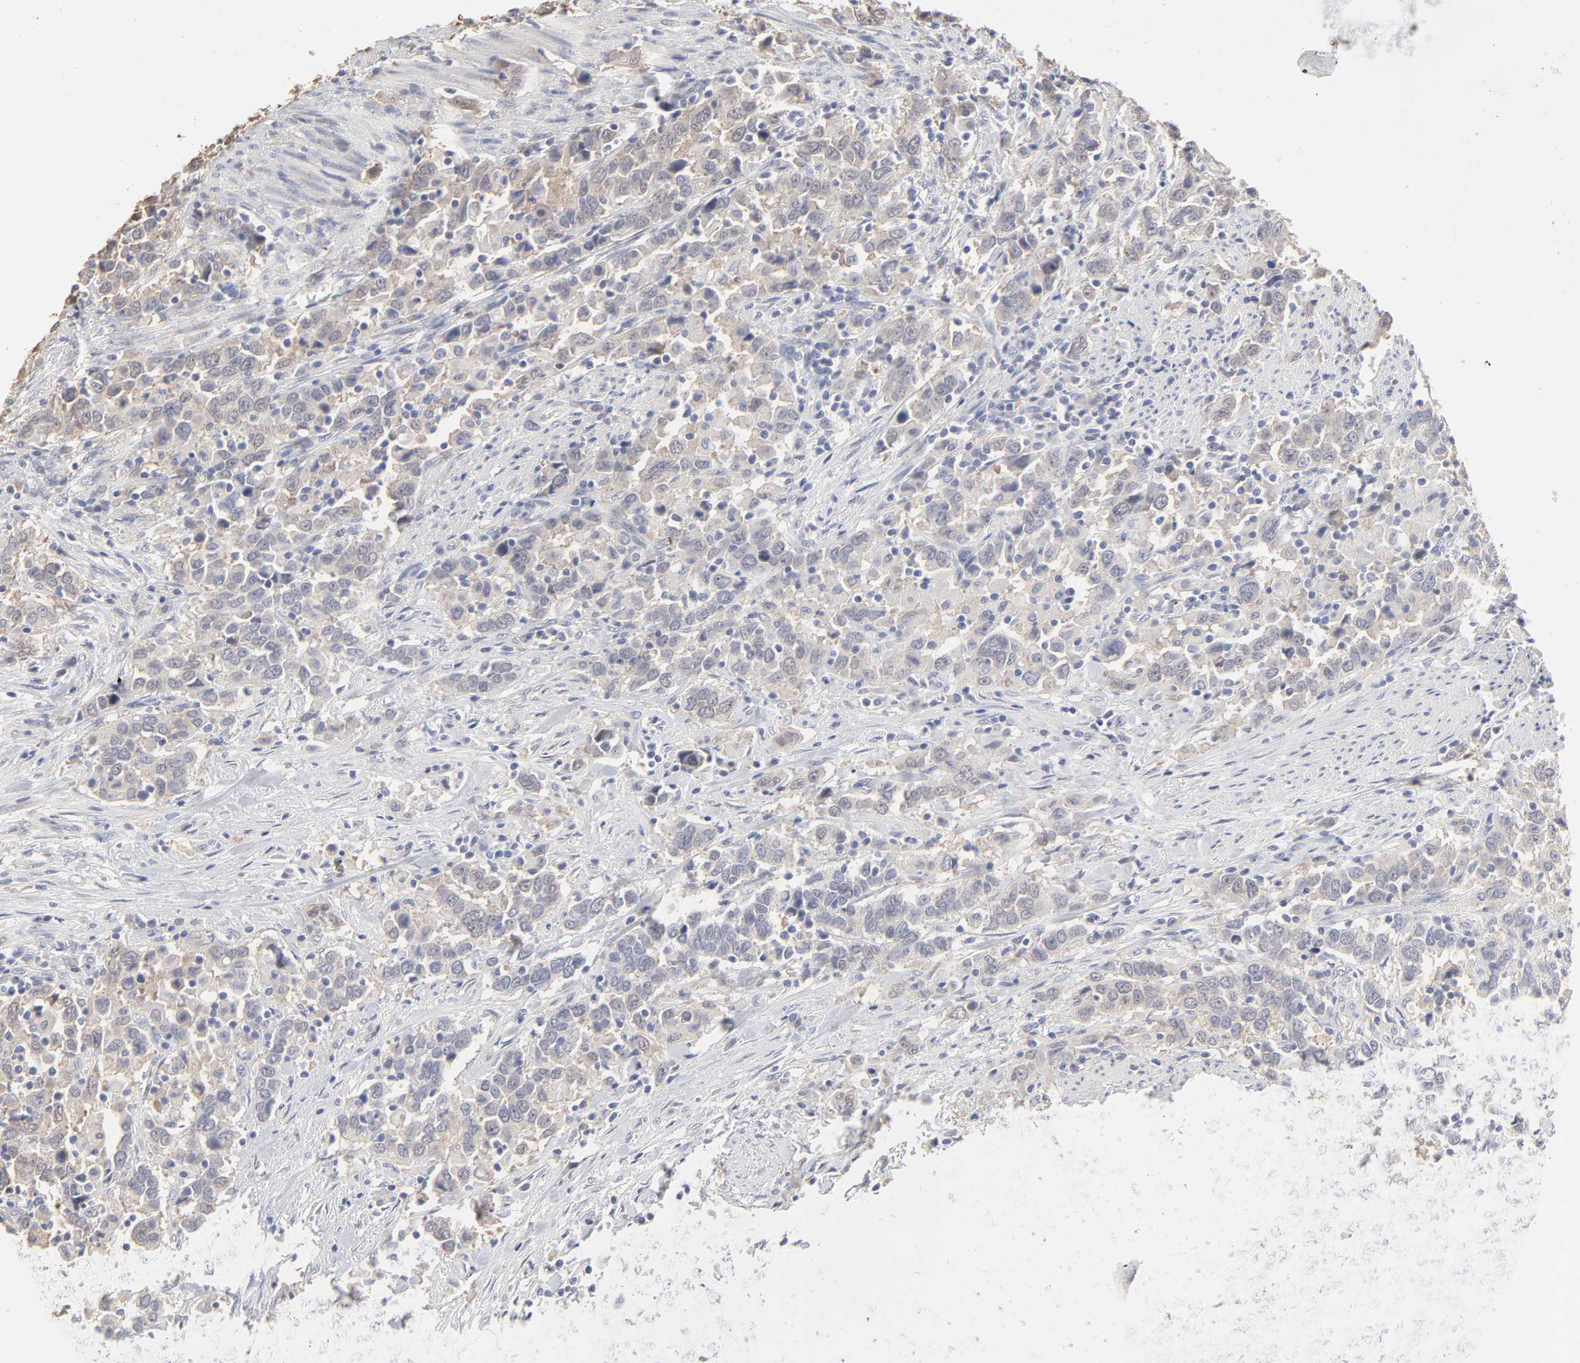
{"staining": {"intensity": "weak", "quantity": ">75%", "location": "cytoplasmic/membranous"}, "tissue": "urothelial cancer", "cell_type": "Tumor cells", "image_type": "cancer", "snomed": [{"axis": "morphology", "description": "Urothelial carcinoma, High grade"}, {"axis": "topography", "description": "Urinary bladder"}], "caption": "Immunohistochemical staining of urothelial cancer displays weak cytoplasmic/membranous protein staining in about >75% of tumor cells.", "gene": "DNAL4", "patient": {"sex": "male", "age": 61}}